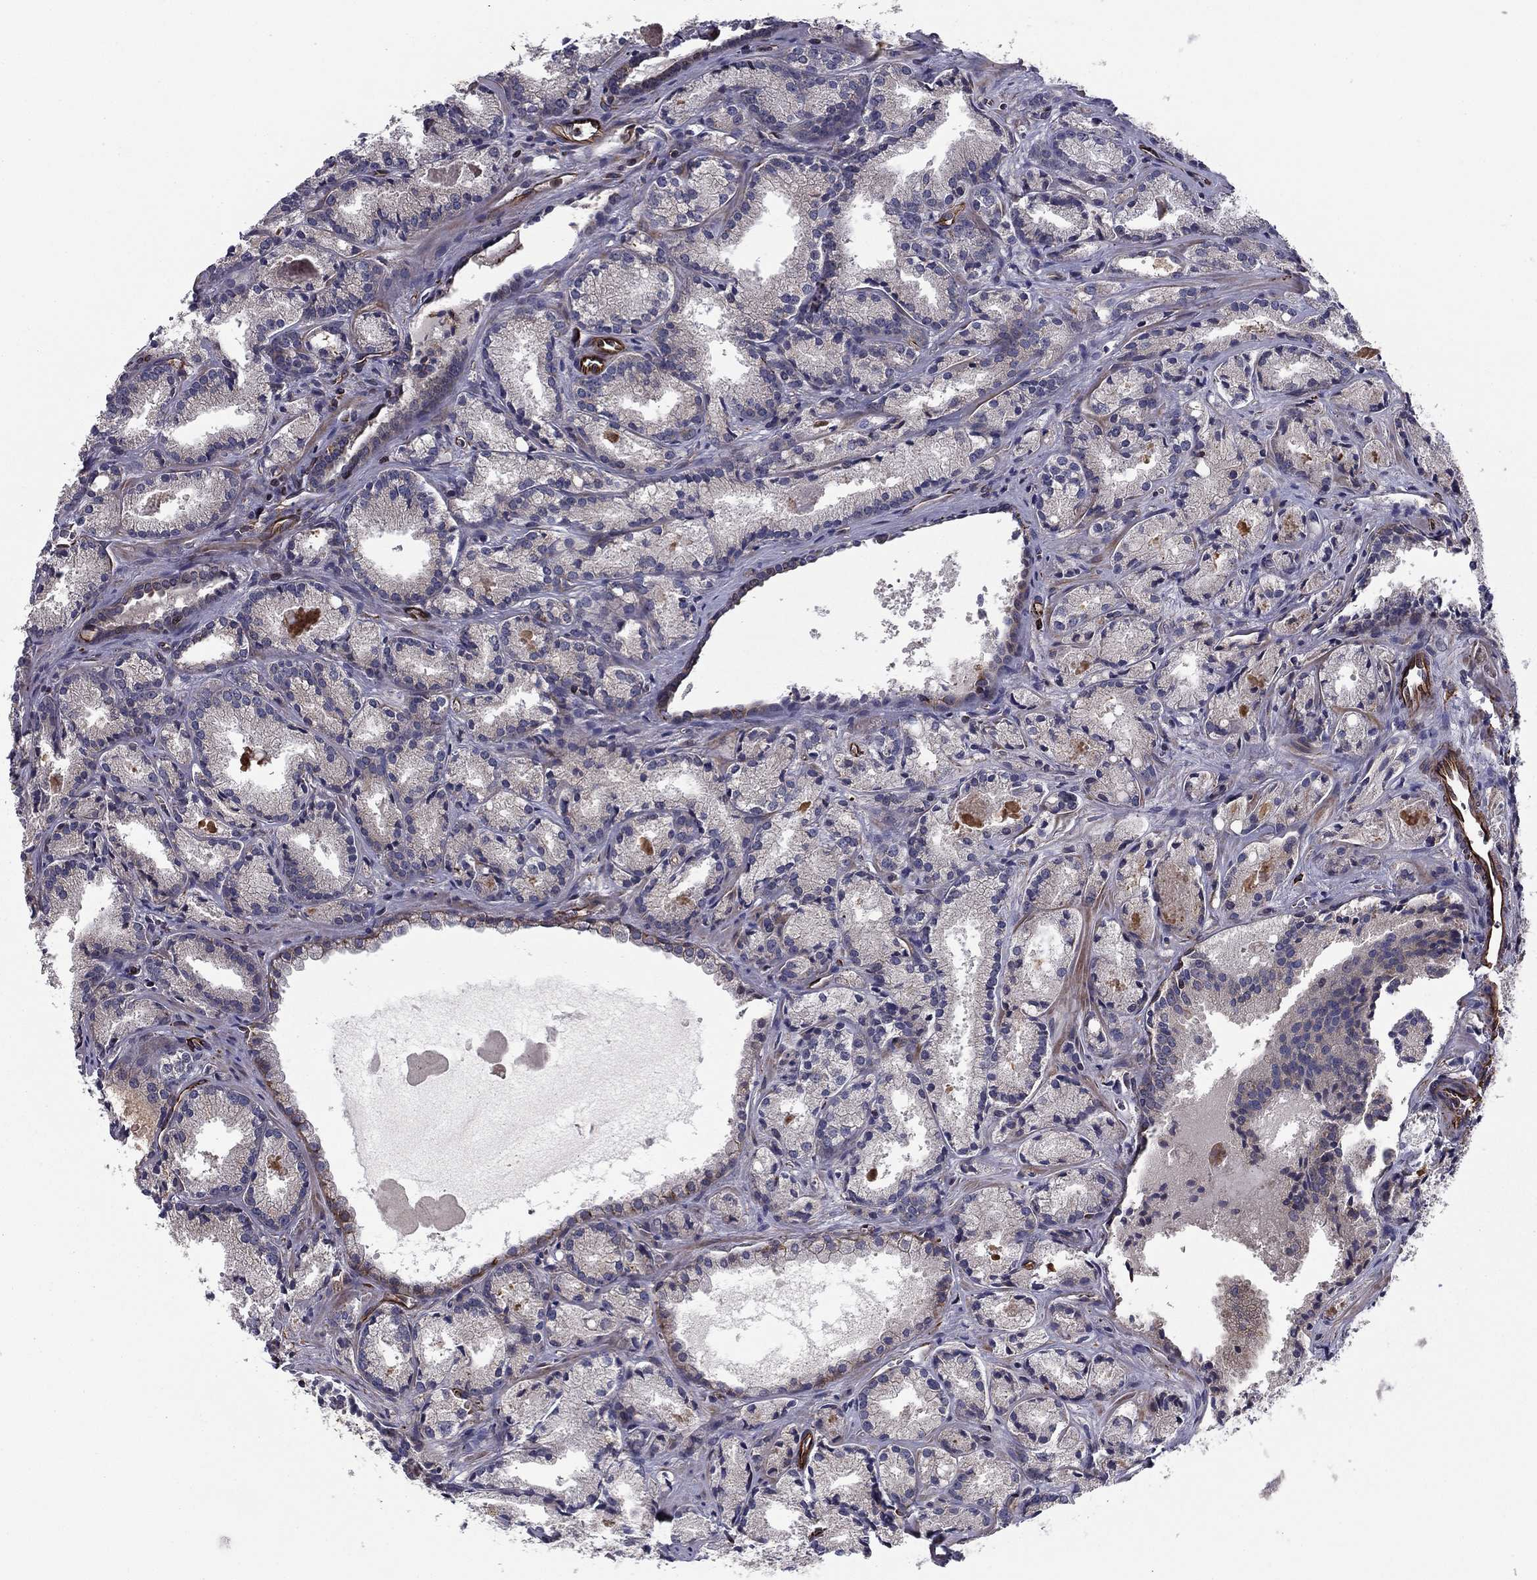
{"staining": {"intensity": "negative", "quantity": "none", "location": "none"}, "tissue": "prostate cancer", "cell_type": "Tumor cells", "image_type": "cancer", "snomed": [{"axis": "morphology", "description": "Adenocarcinoma, NOS"}, {"axis": "morphology", "description": "Adenocarcinoma, High grade"}, {"axis": "topography", "description": "Prostate"}], "caption": "Immunohistochemistry (IHC) micrograph of neoplastic tissue: prostate cancer (high-grade adenocarcinoma) stained with DAB (3,3'-diaminobenzidine) demonstrates no significant protein staining in tumor cells.", "gene": "CLSTN1", "patient": {"sex": "male", "age": 70}}